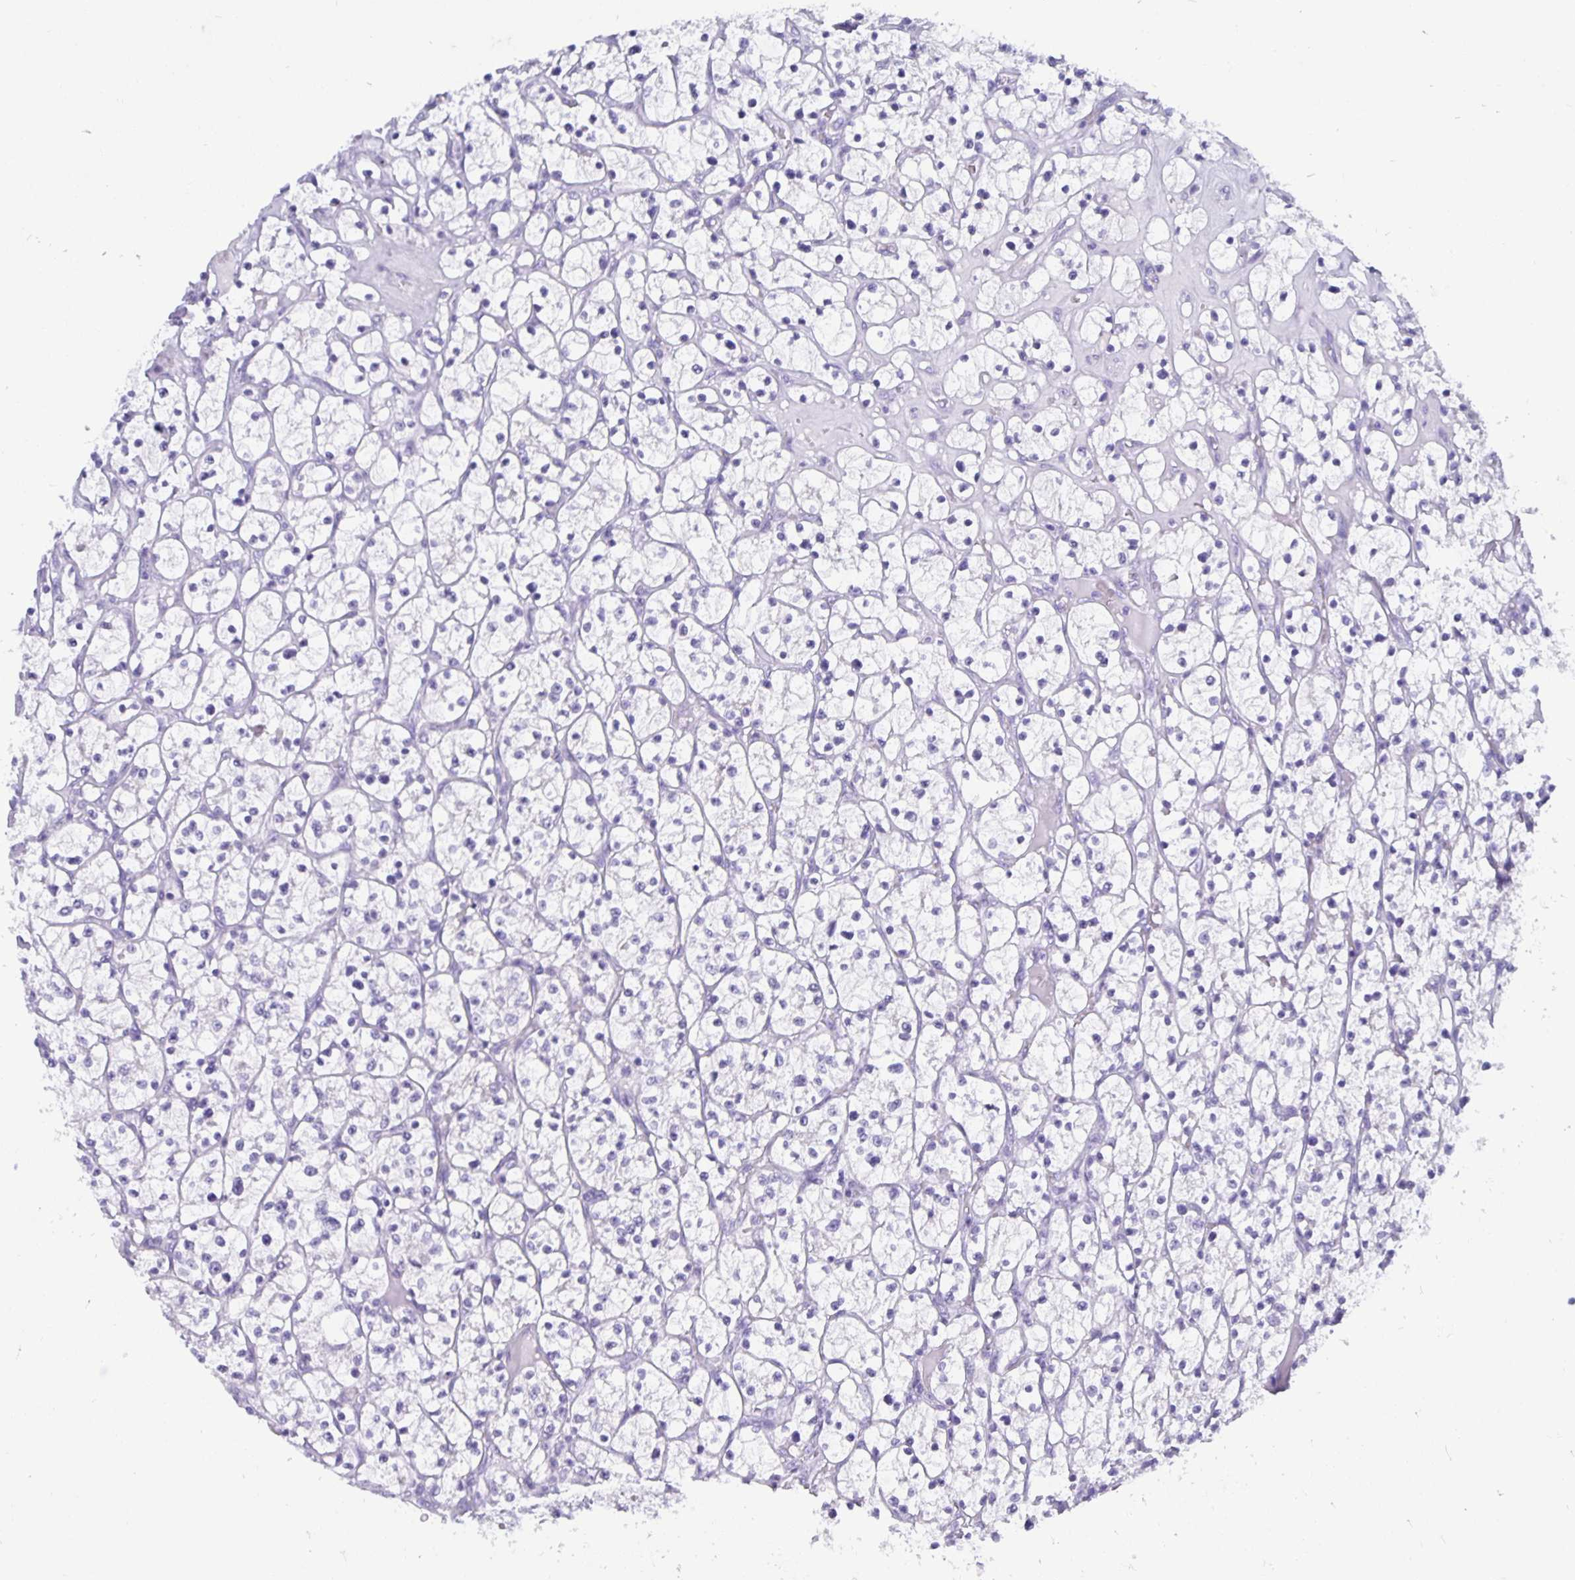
{"staining": {"intensity": "negative", "quantity": "none", "location": "none"}, "tissue": "renal cancer", "cell_type": "Tumor cells", "image_type": "cancer", "snomed": [{"axis": "morphology", "description": "Adenocarcinoma, NOS"}, {"axis": "topography", "description": "Kidney"}], "caption": "Tumor cells show no significant protein positivity in renal adenocarcinoma. (DAB (3,3'-diaminobenzidine) IHC, high magnification).", "gene": "ODF3B", "patient": {"sex": "female", "age": 64}}